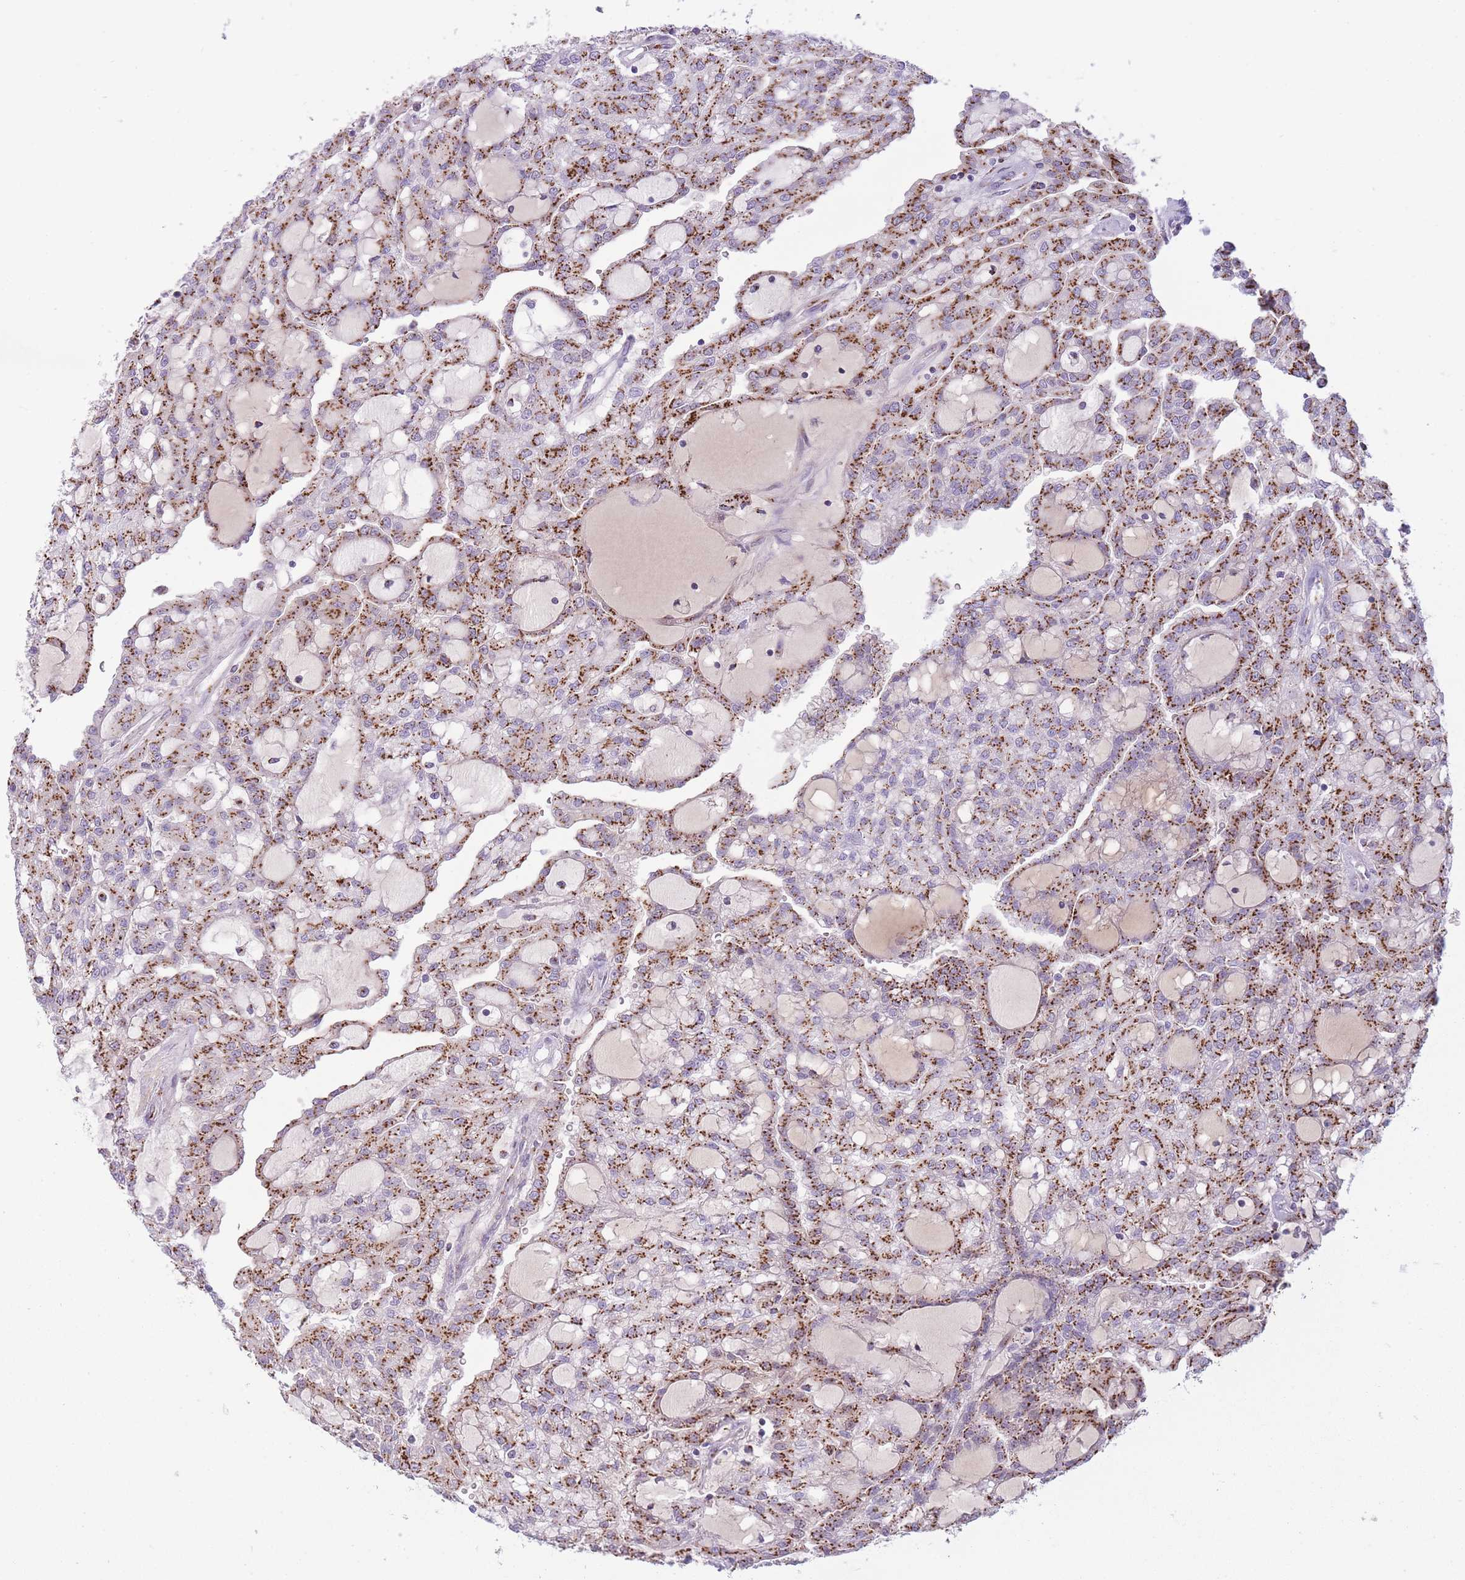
{"staining": {"intensity": "moderate", "quantity": ">75%", "location": "cytoplasmic/membranous"}, "tissue": "renal cancer", "cell_type": "Tumor cells", "image_type": "cancer", "snomed": [{"axis": "morphology", "description": "Adenocarcinoma, NOS"}, {"axis": "topography", "description": "Kidney"}], "caption": "IHC photomicrograph of human renal cancer stained for a protein (brown), which exhibits medium levels of moderate cytoplasmic/membranous positivity in about >75% of tumor cells.", "gene": "B4GALT2", "patient": {"sex": "male", "age": 63}}